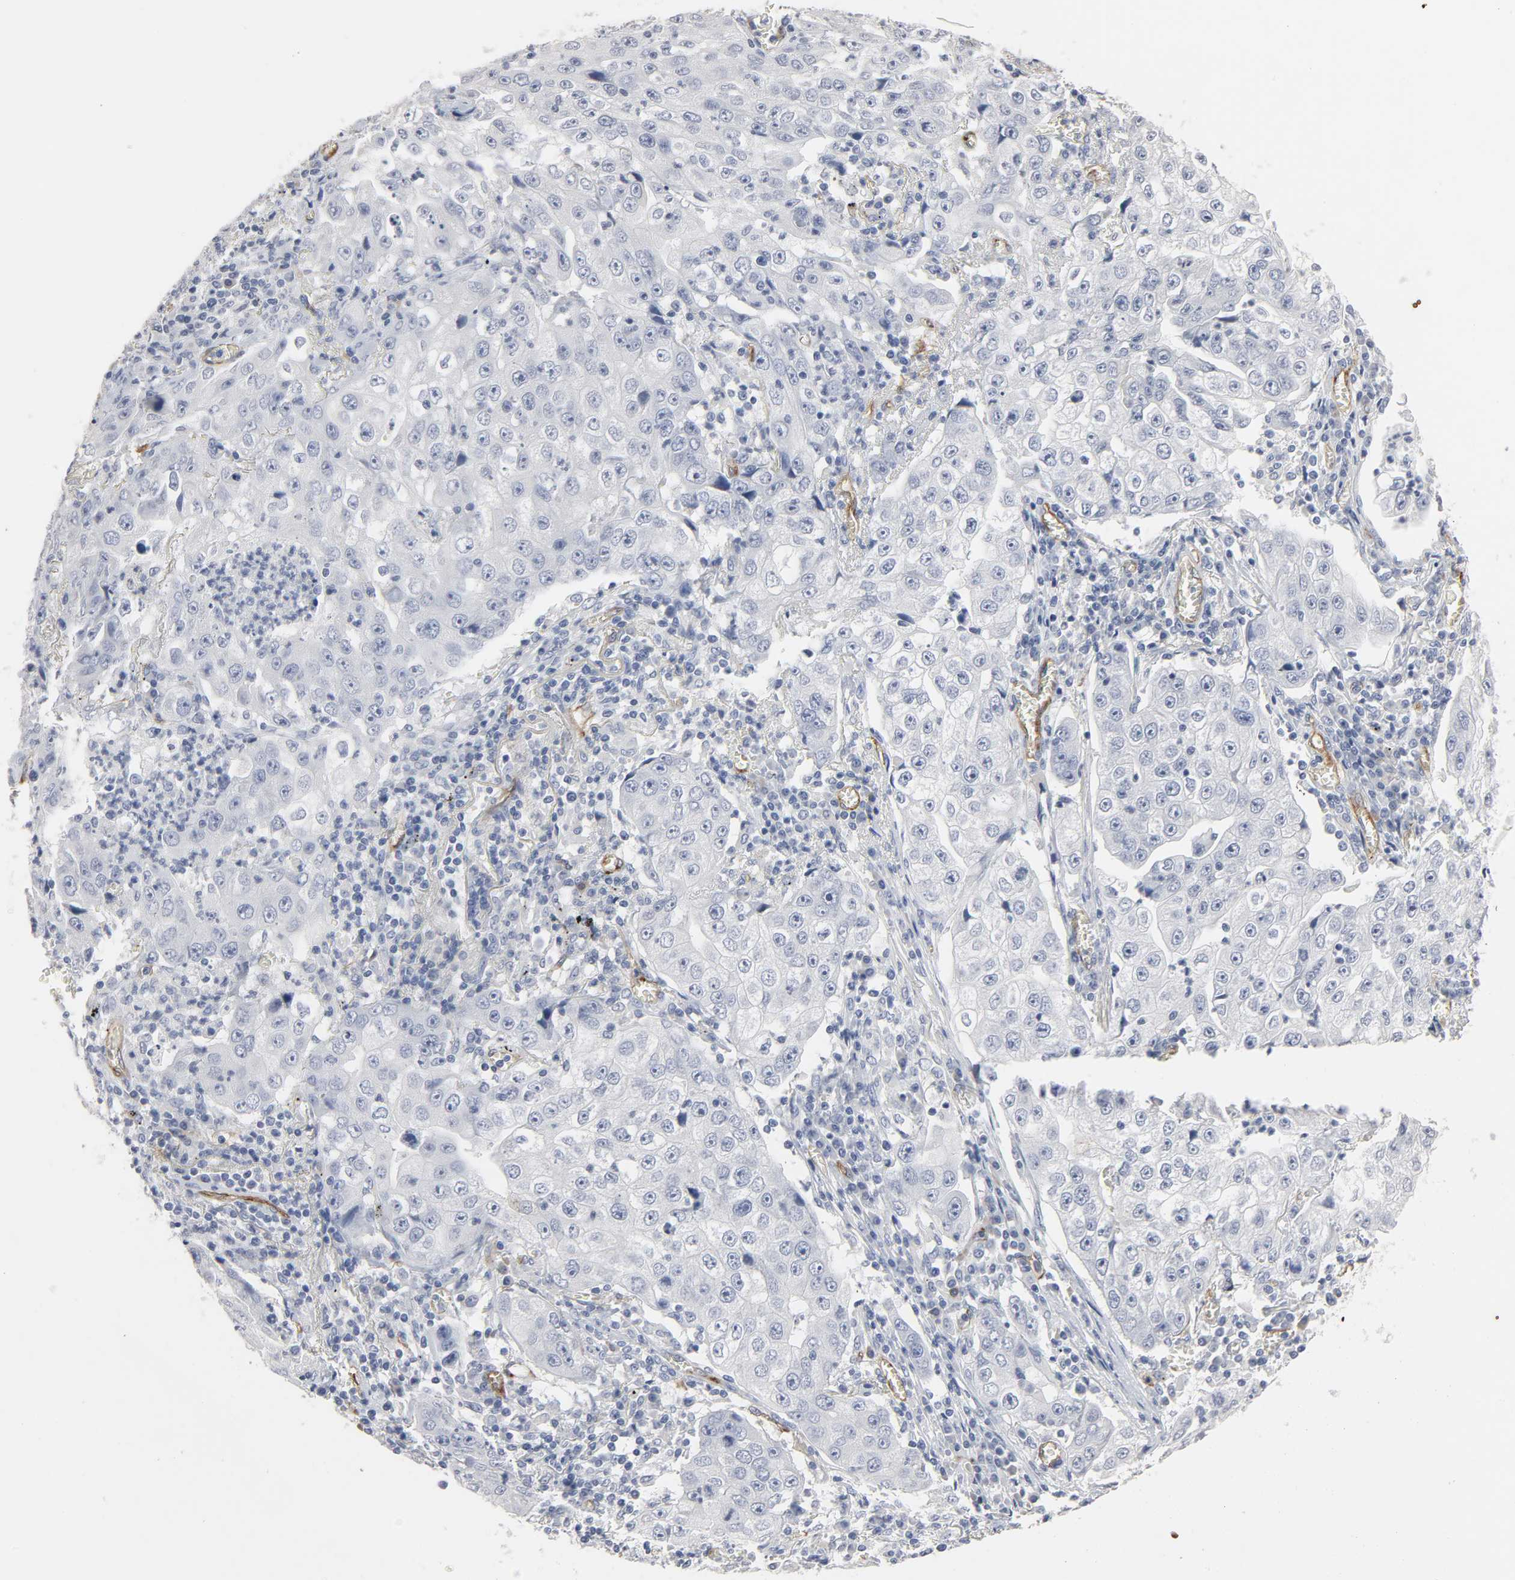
{"staining": {"intensity": "negative", "quantity": "none", "location": "none"}, "tissue": "lung cancer", "cell_type": "Tumor cells", "image_type": "cancer", "snomed": [{"axis": "morphology", "description": "Squamous cell carcinoma, NOS"}, {"axis": "topography", "description": "Lung"}], "caption": "Immunohistochemistry micrograph of neoplastic tissue: lung squamous cell carcinoma stained with DAB displays no significant protein positivity in tumor cells.", "gene": "KDR", "patient": {"sex": "male", "age": 64}}